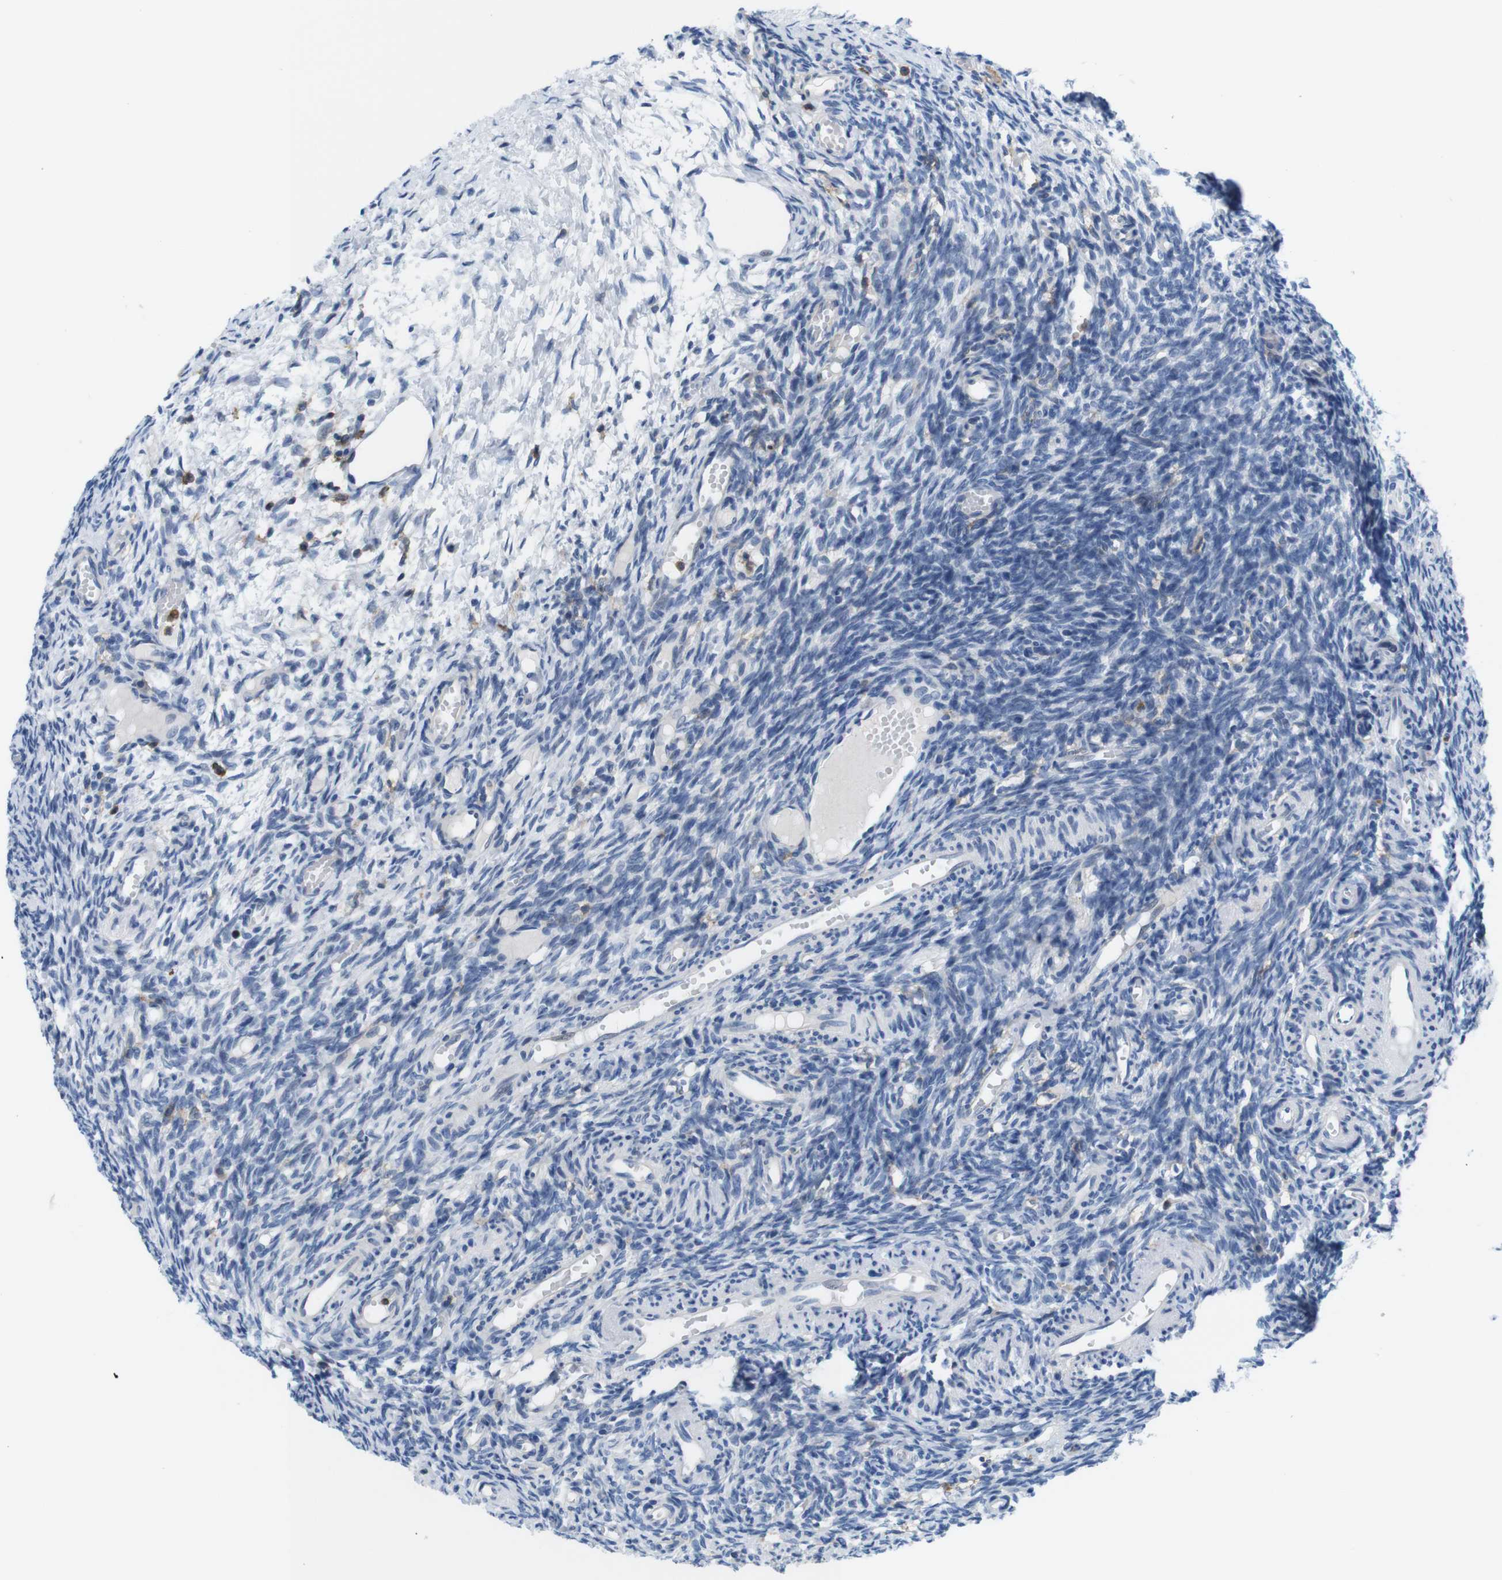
{"staining": {"intensity": "weak", "quantity": "<25%", "location": "cytoplasmic/membranous"}, "tissue": "ovary", "cell_type": "Ovarian stroma cells", "image_type": "normal", "snomed": [{"axis": "morphology", "description": "Normal tissue, NOS"}, {"axis": "topography", "description": "Ovary"}], "caption": "Immunohistochemistry of unremarkable human ovary displays no expression in ovarian stroma cells.", "gene": "CD300C", "patient": {"sex": "female", "age": 35}}